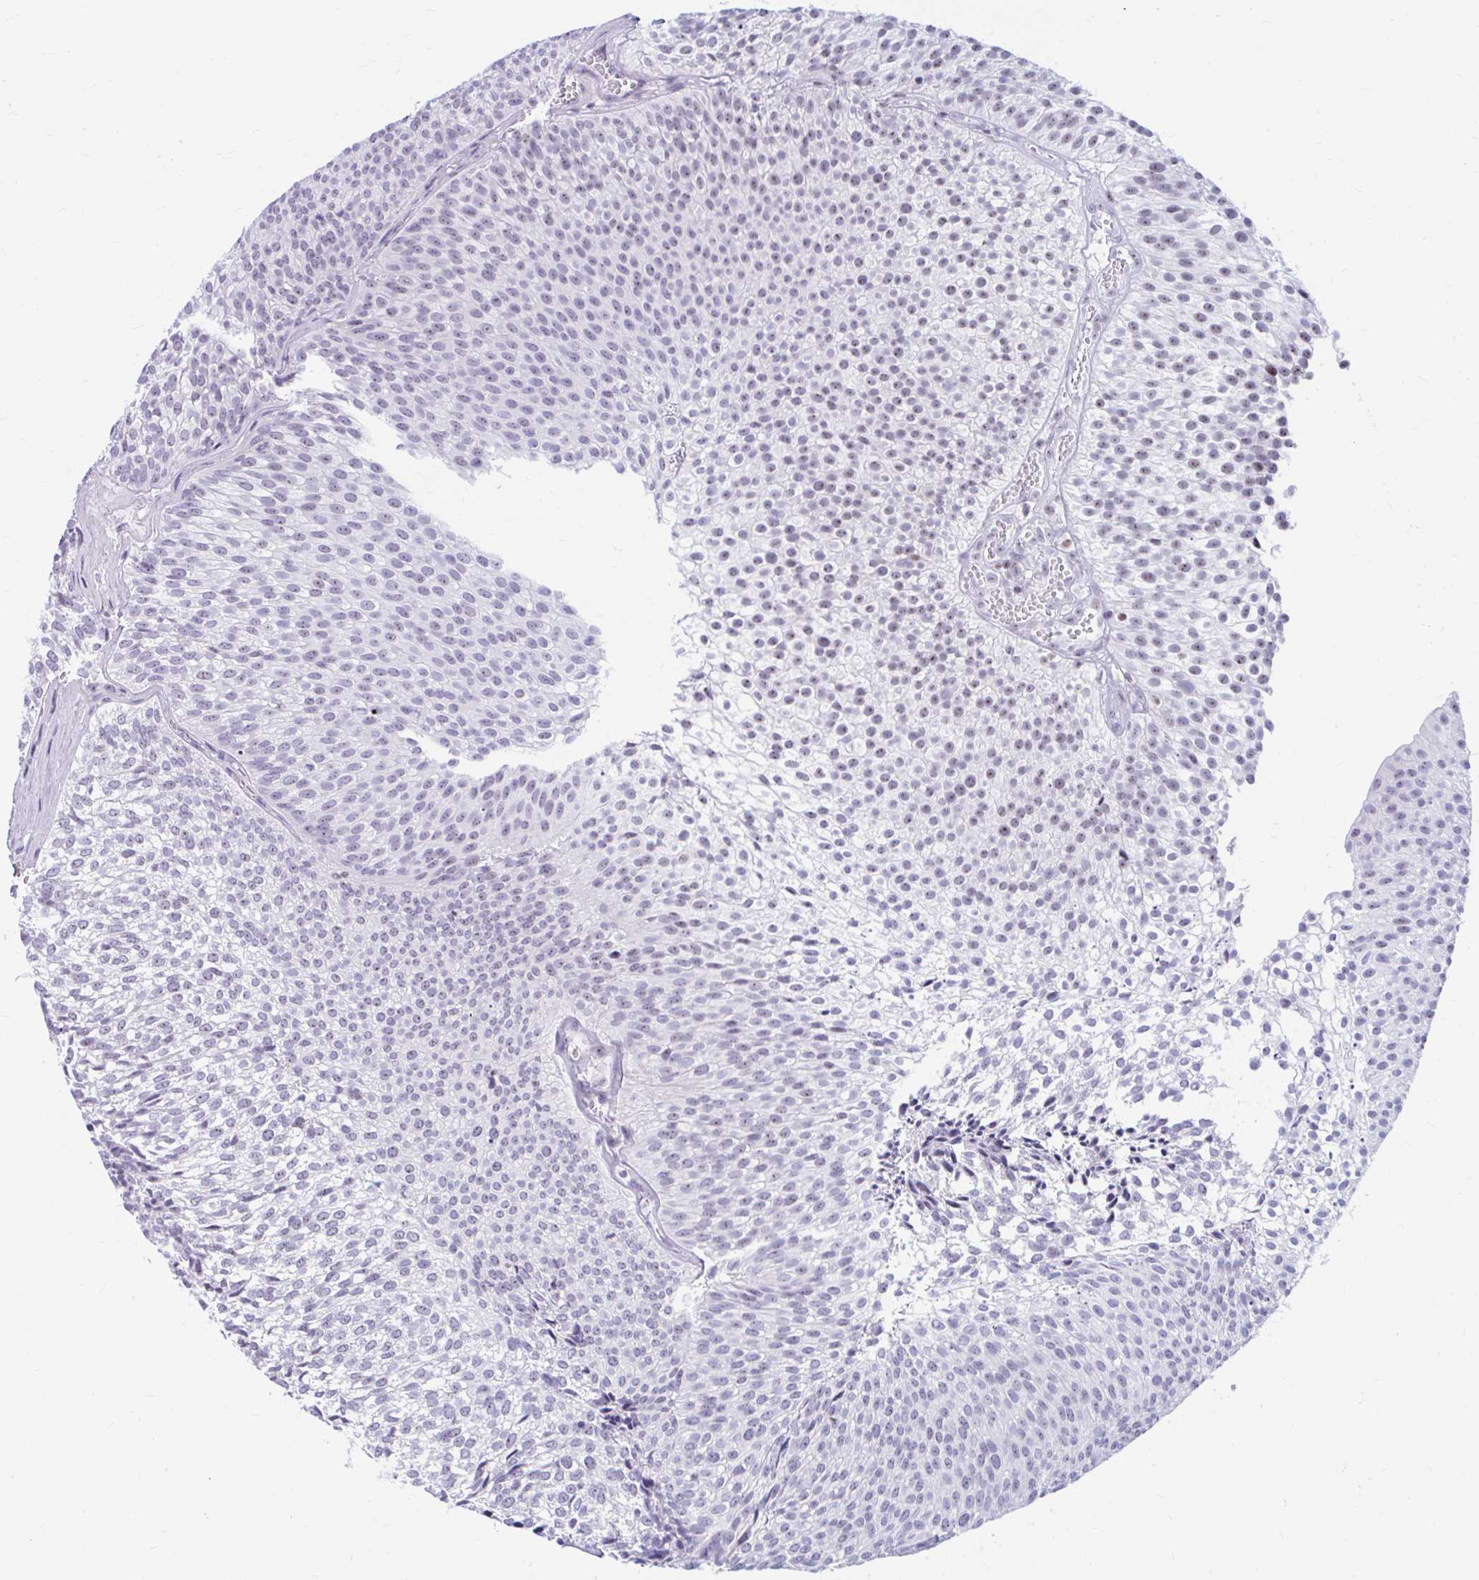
{"staining": {"intensity": "weak", "quantity": "<25%", "location": "nuclear"}, "tissue": "urothelial cancer", "cell_type": "Tumor cells", "image_type": "cancer", "snomed": [{"axis": "morphology", "description": "Urothelial carcinoma, Low grade"}, {"axis": "topography", "description": "Urinary bladder"}], "caption": "The photomicrograph reveals no significant positivity in tumor cells of low-grade urothelial carcinoma.", "gene": "FTSJ3", "patient": {"sex": "male", "age": 91}}